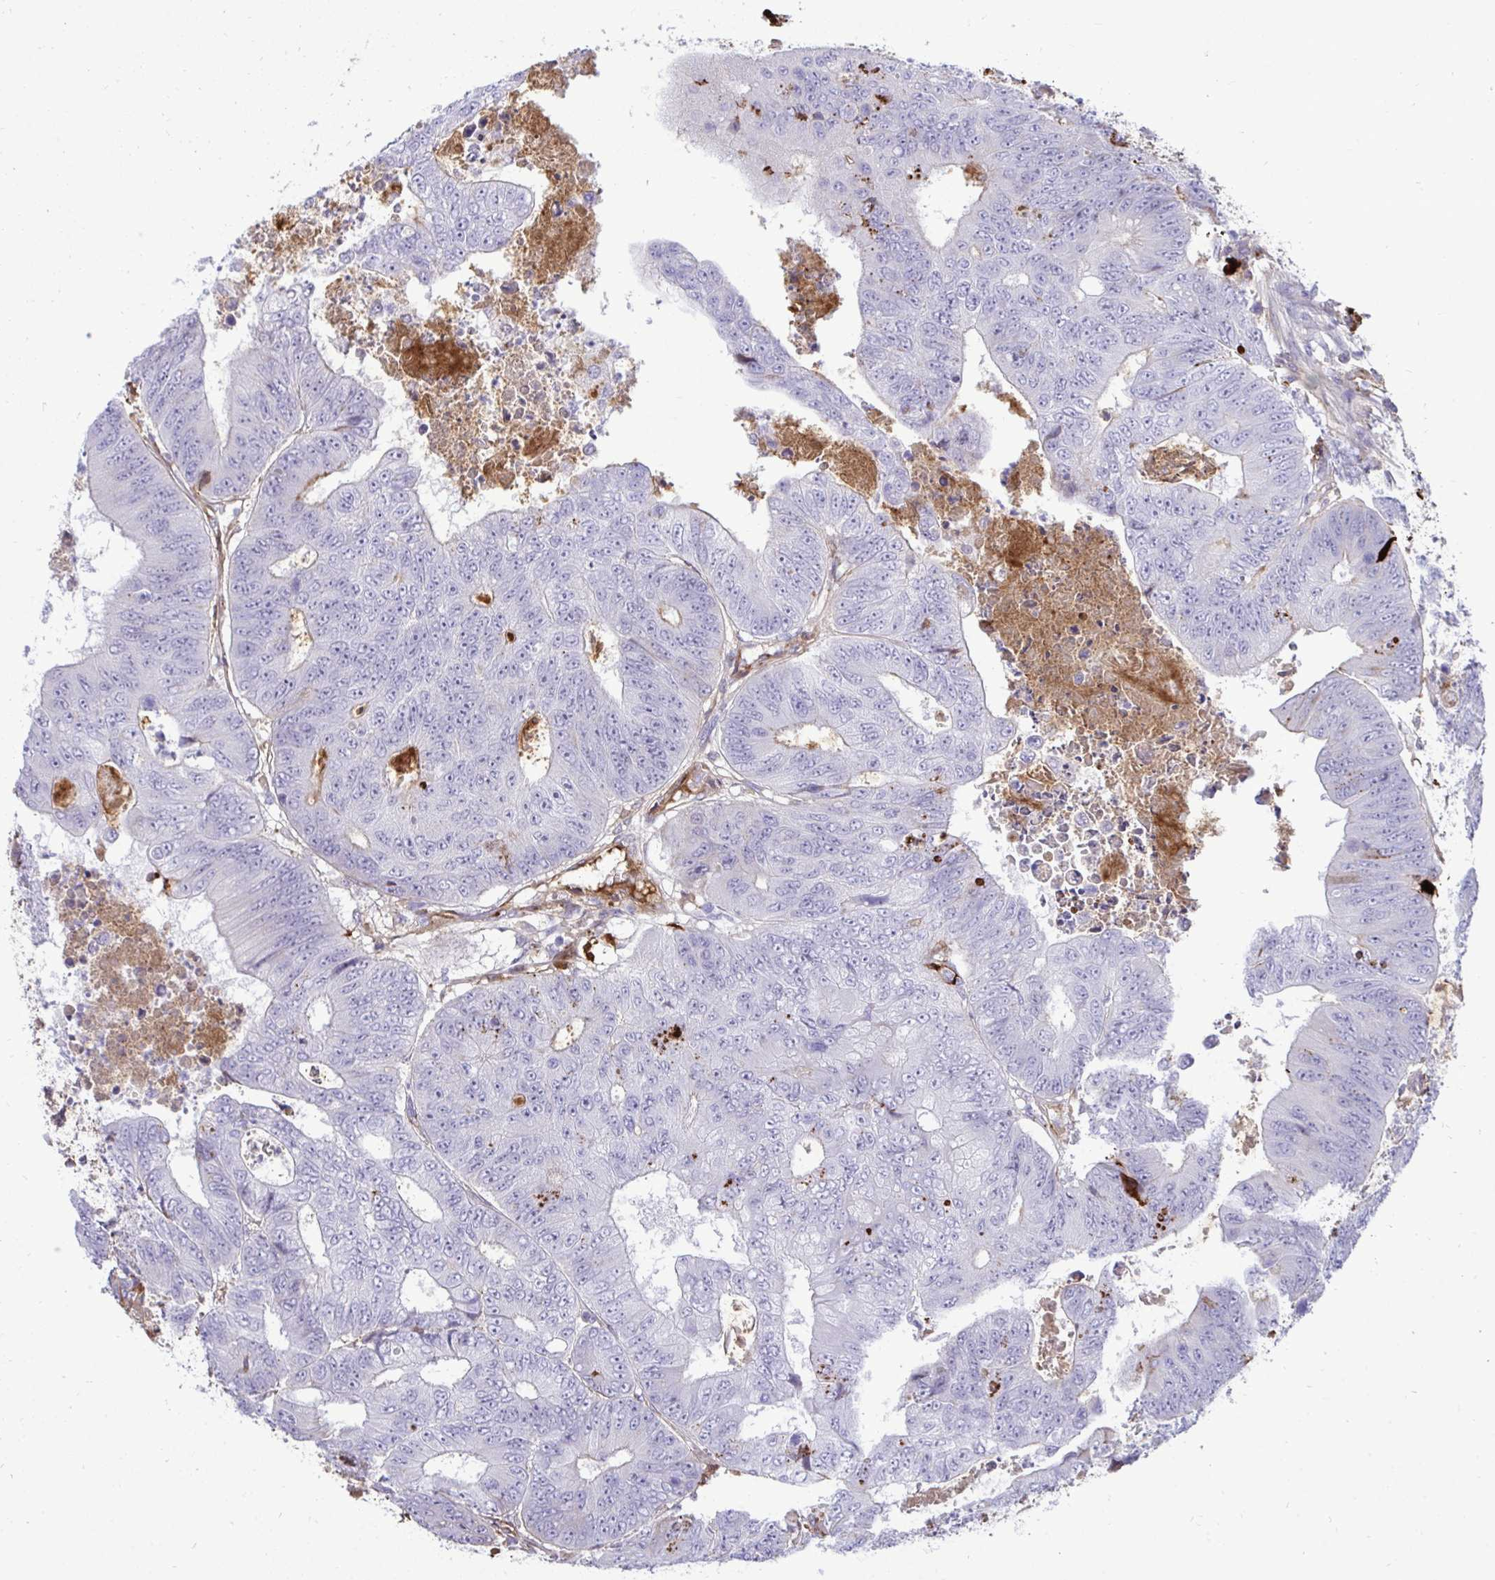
{"staining": {"intensity": "moderate", "quantity": "<25%", "location": "cytoplasmic/membranous"}, "tissue": "colorectal cancer", "cell_type": "Tumor cells", "image_type": "cancer", "snomed": [{"axis": "morphology", "description": "Adenocarcinoma, NOS"}, {"axis": "topography", "description": "Colon"}], "caption": "Tumor cells display moderate cytoplasmic/membranous positivity in about <25% of cells in adenocarcinoma (colorectal). (DAB IHC with brightfield microscopy, high magnification).", "gene": "F2", "patient": {"sex": "female", "age": 48}}